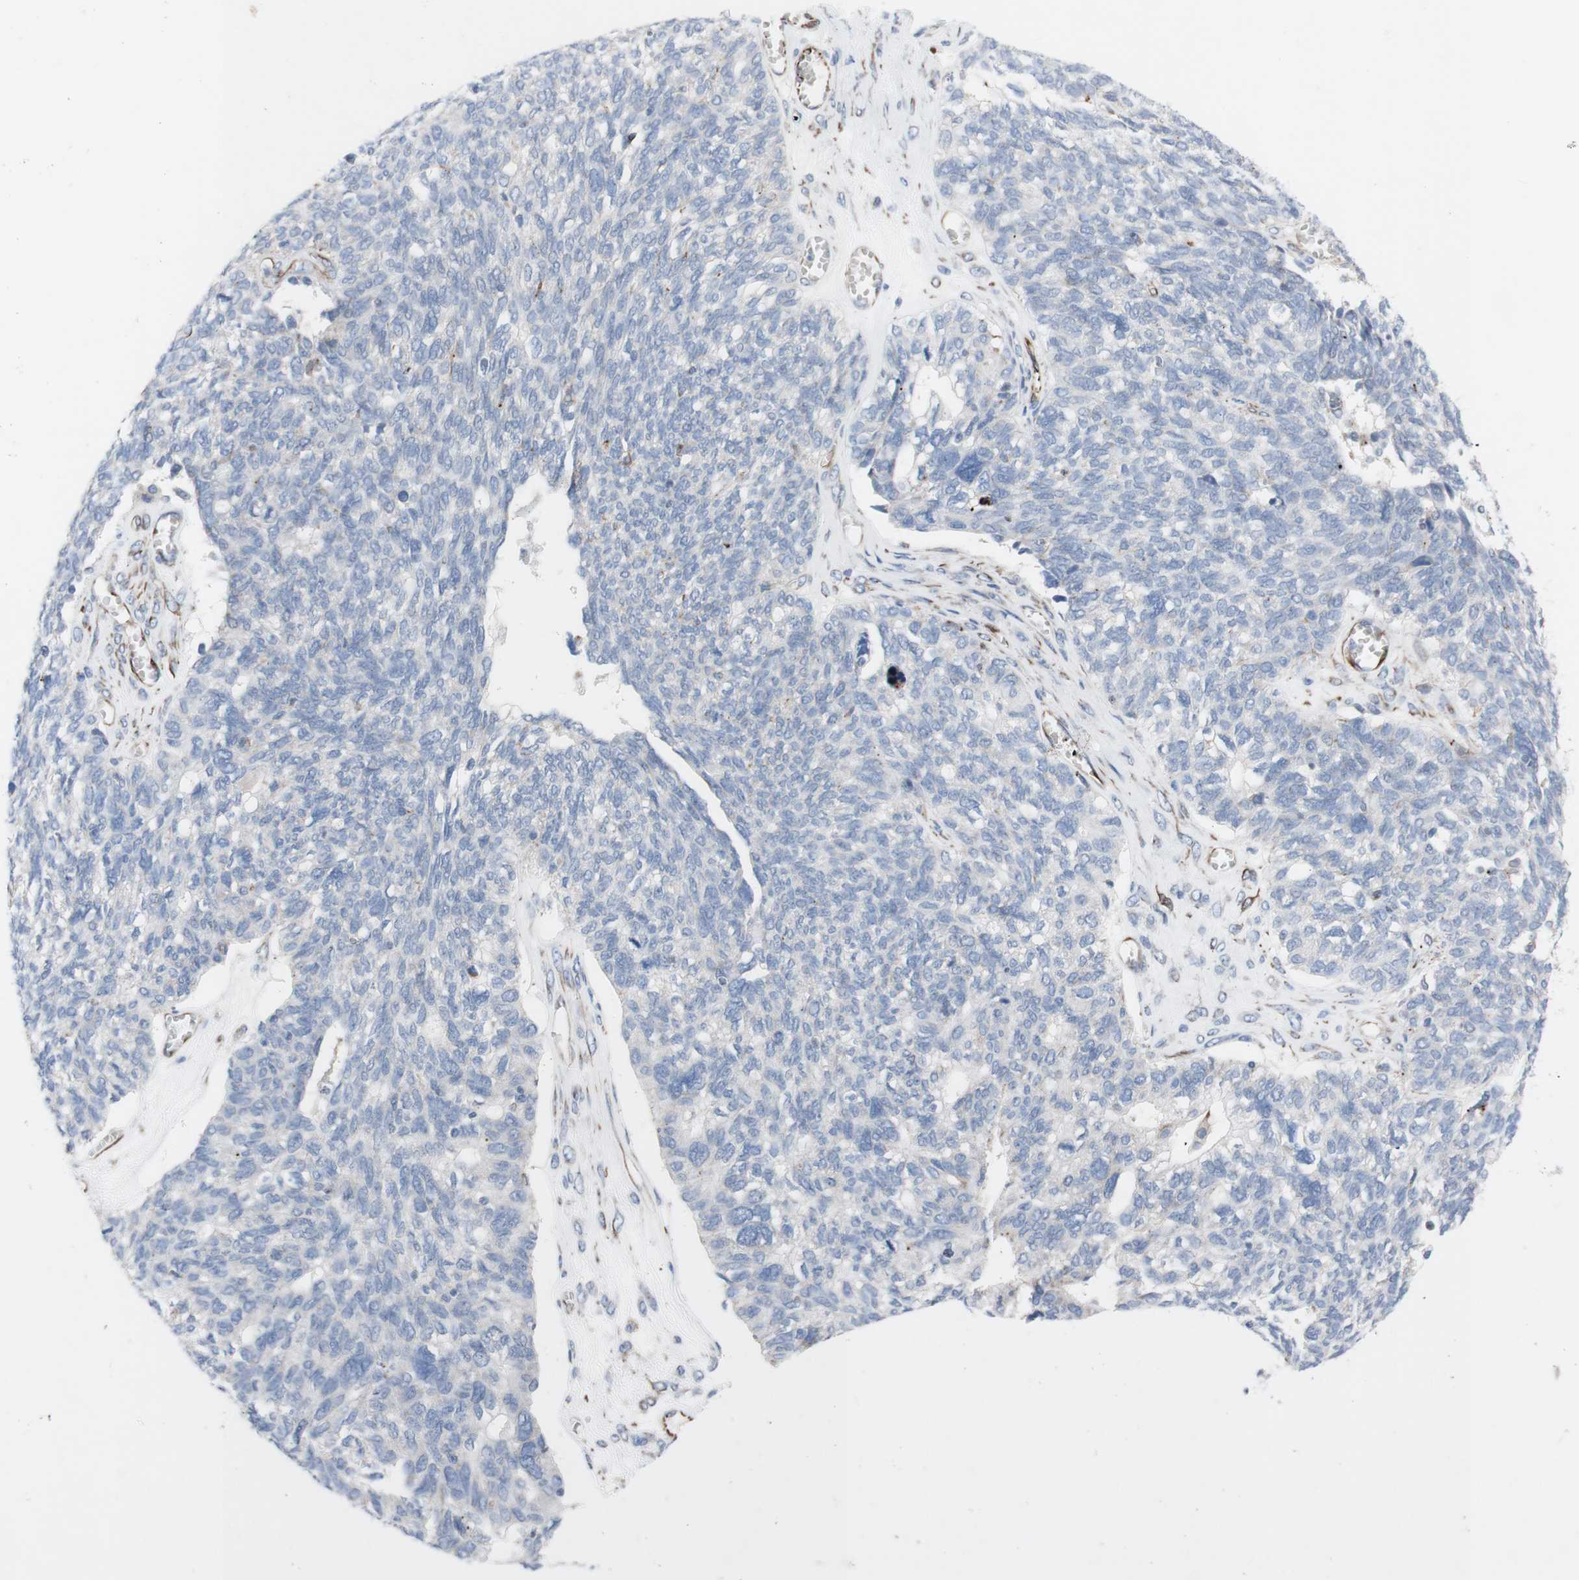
{"staining": {"intensity": "negative", "quantity": "none", "location": "none"}, "tissue": "ovarian cancer", "cell_type": "Tumor cells", "image_type": "cancer", "snomed": [{"axis": "morphology", "description": "Cystadenocarcinoma, serous, NOS"}, {"axis": "topography", "description": "Ovary"}], "caption": "Ovarian serous cystadenocarcinoma stained for a protein using IHC demonstrates no staining tumor cells.", "gene": "AGPAT5", "patient": {"sex": "female", "age": 79}}